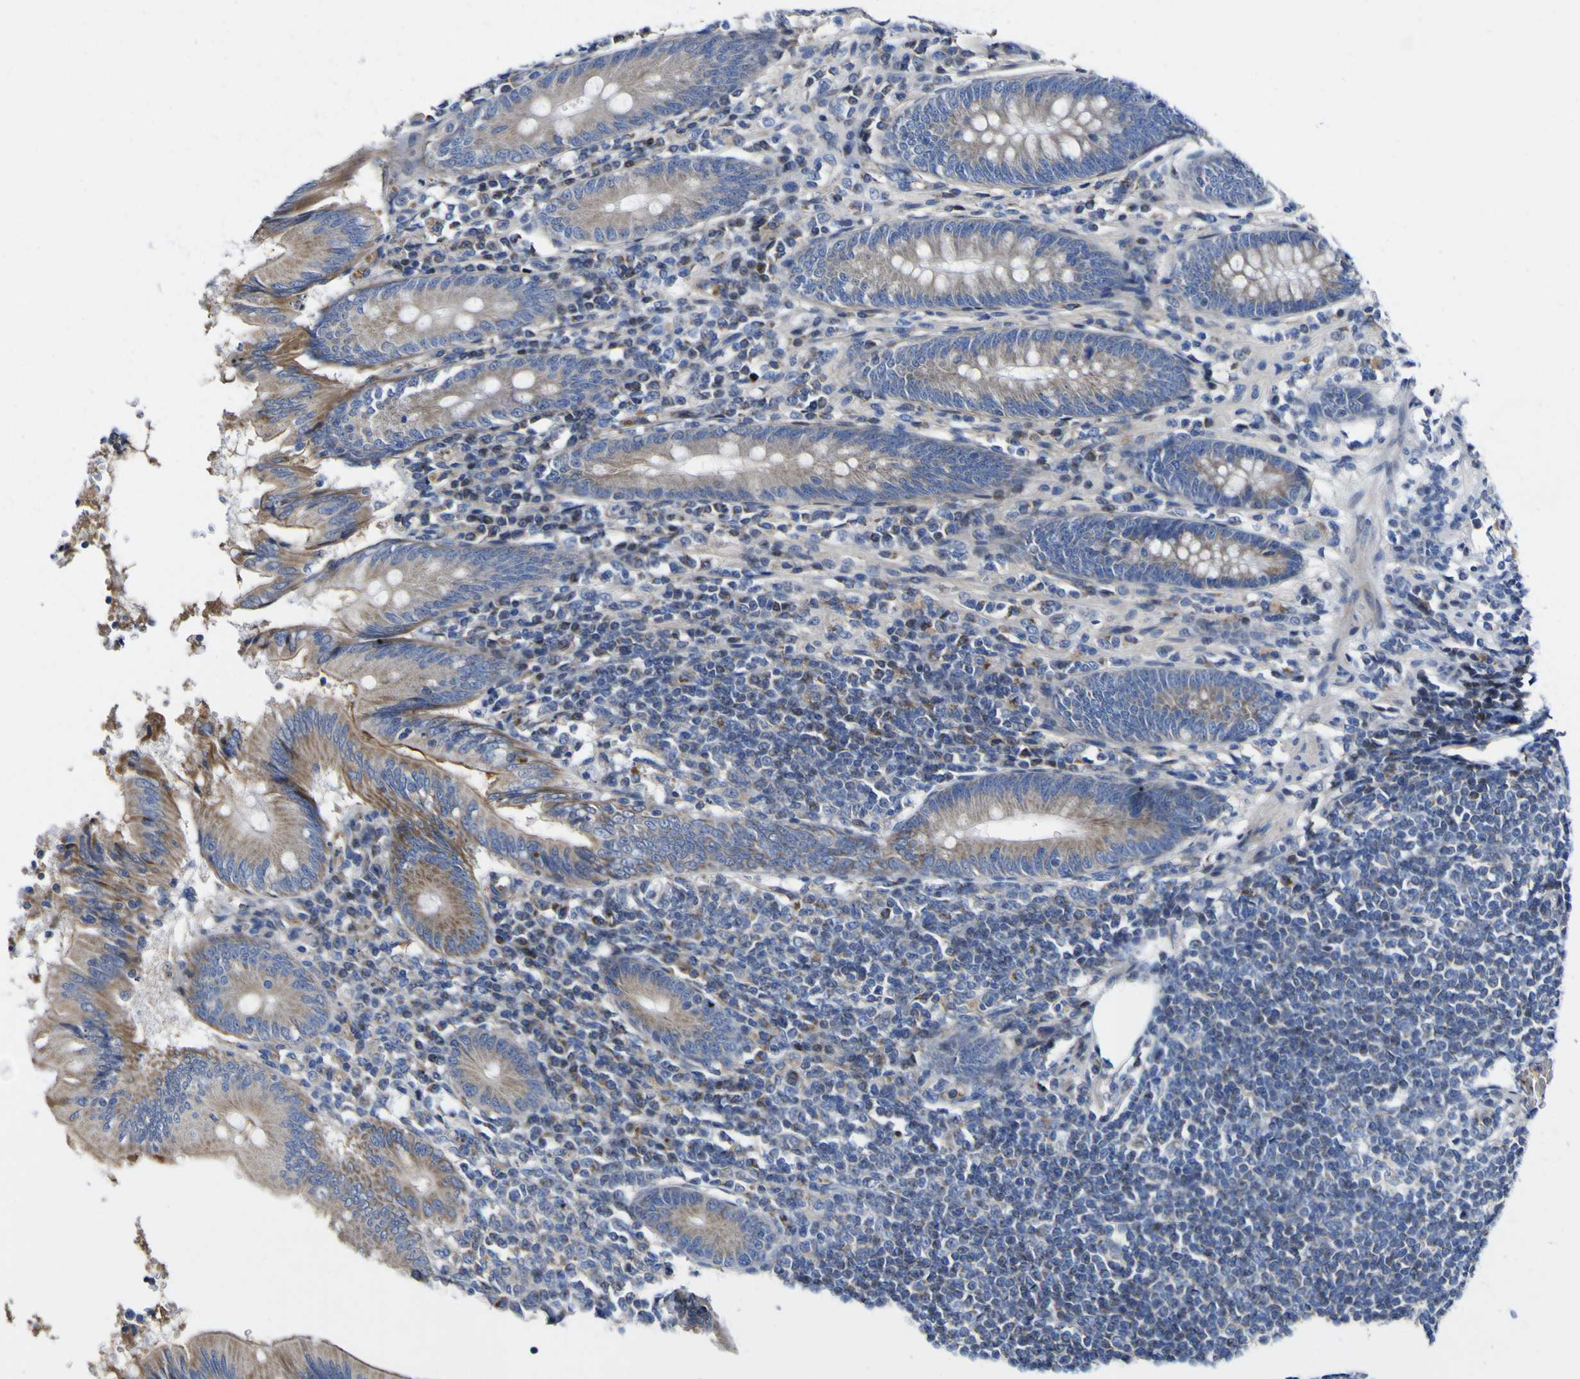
{"staining": {"intensity": "moderate", "quantity": ">75%", "location": "cytoplasmic/membranous"}, "tissue": "appendix", "cell_type": "Glandular cells", "image_type": "normal", "snomed": [{"axis": "morphology", "description": "Normal tissue, NOS"}, {"axis": "morphology", "description": "Inflammation, NOS"}, {"axis": "topography", "description": "Appendix"}], "caption": "The histopathology image demonstrates a brown stain indicating the presence of a protein in the cytoplasmic/membranous of glandular cells in appendix.", "gene": "CCDC90B", "patient": {"sex": "male", "age": 46}}